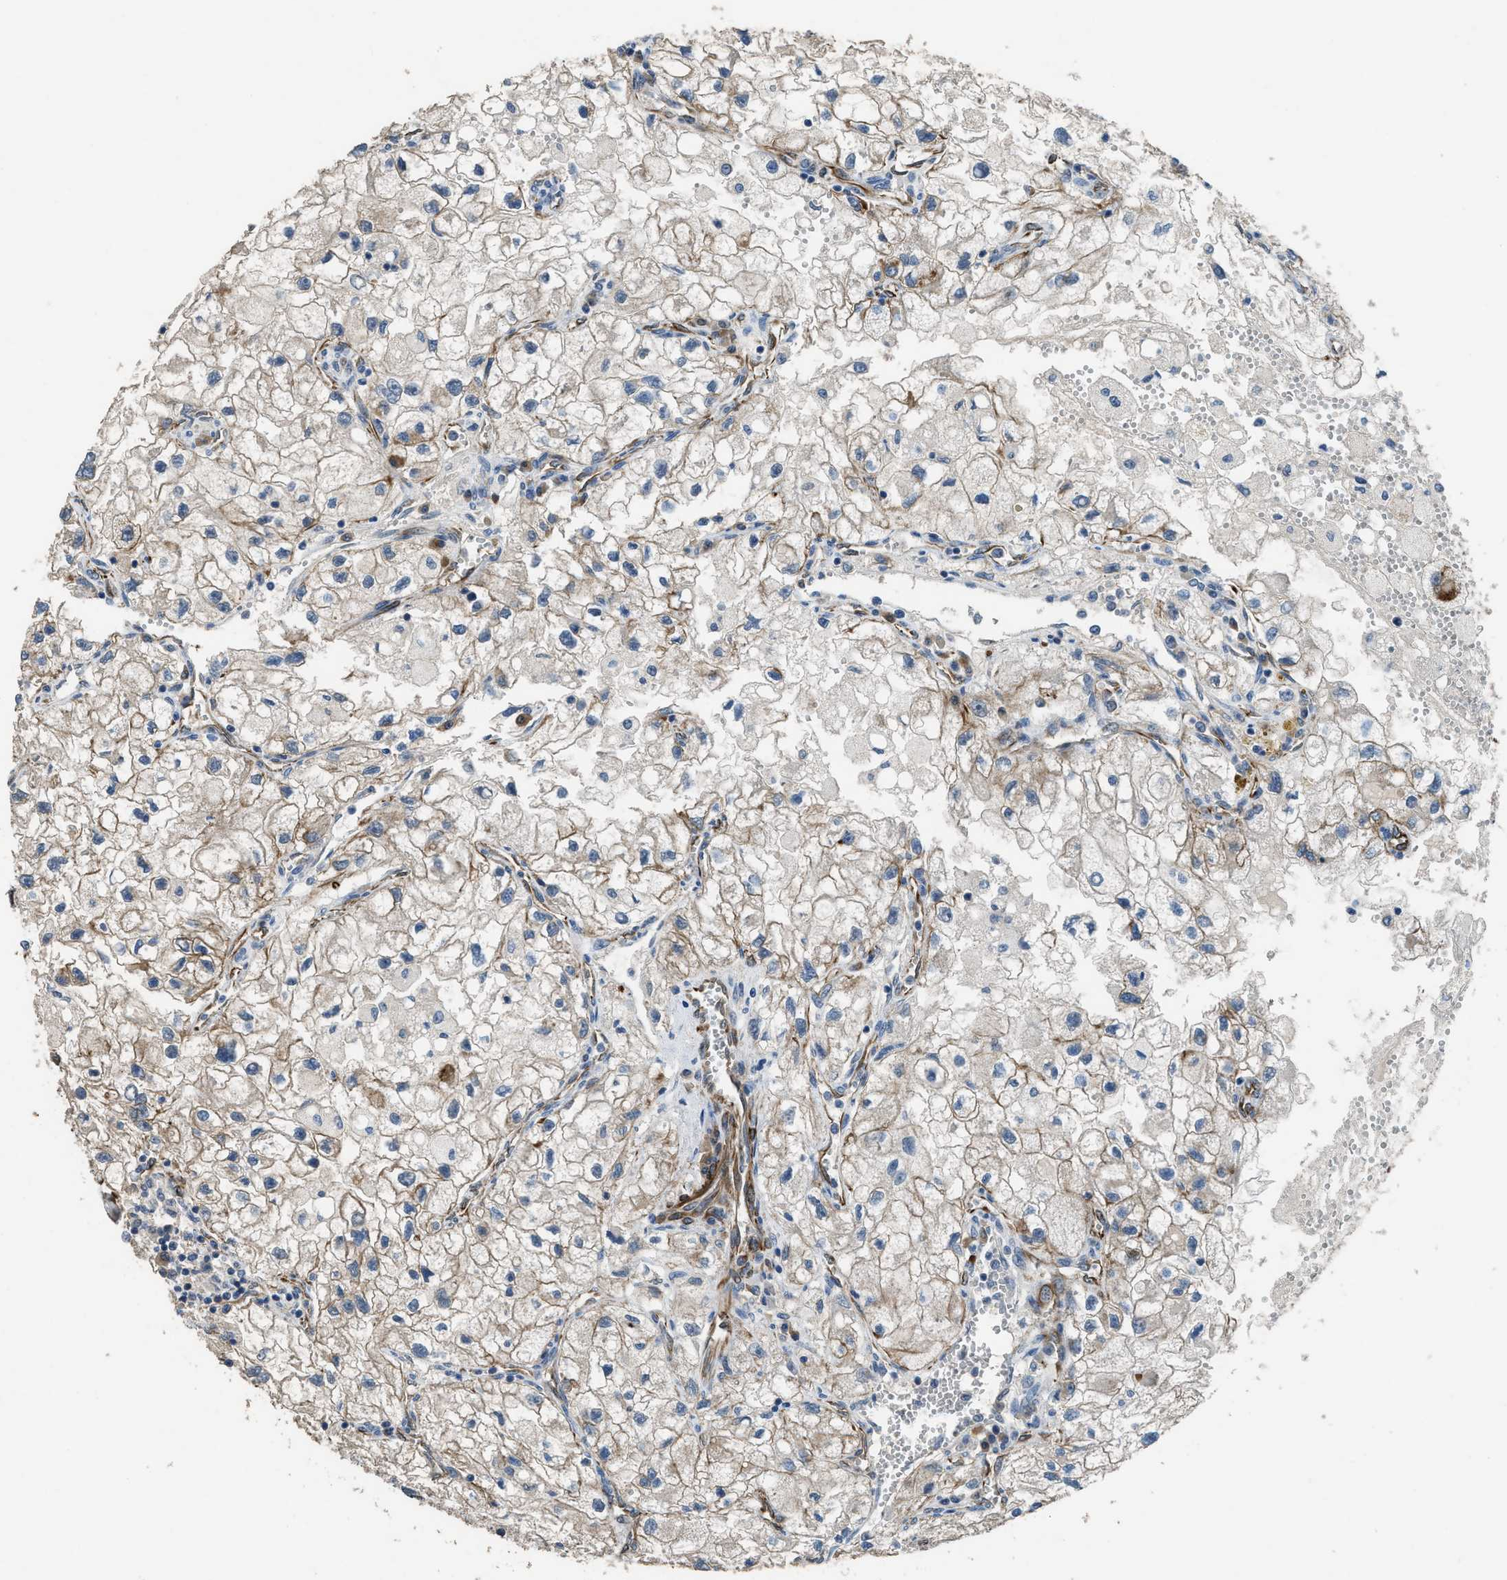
{"staining": {"intensity": "weak", "quantity": ">75%", "location": "cytoplasmic/membranous"}, "tissue": "renal cancer", "cell_type": "Tumor cells", "image_type": "cancer", "snomed": [{"axis": "morphology", "description": "Adenocarcinoma, NOS"}, {"axis": "topography", "description": "Kidney"}], "caption": "Brown immunohistochemical staining in renal adenocarcinoma exhibits weak cytoplasmic/membranous staining in approximately >75% of tumor cells.", "gene": "SYNM", "patient": {"sex": "female", "age": 70}}